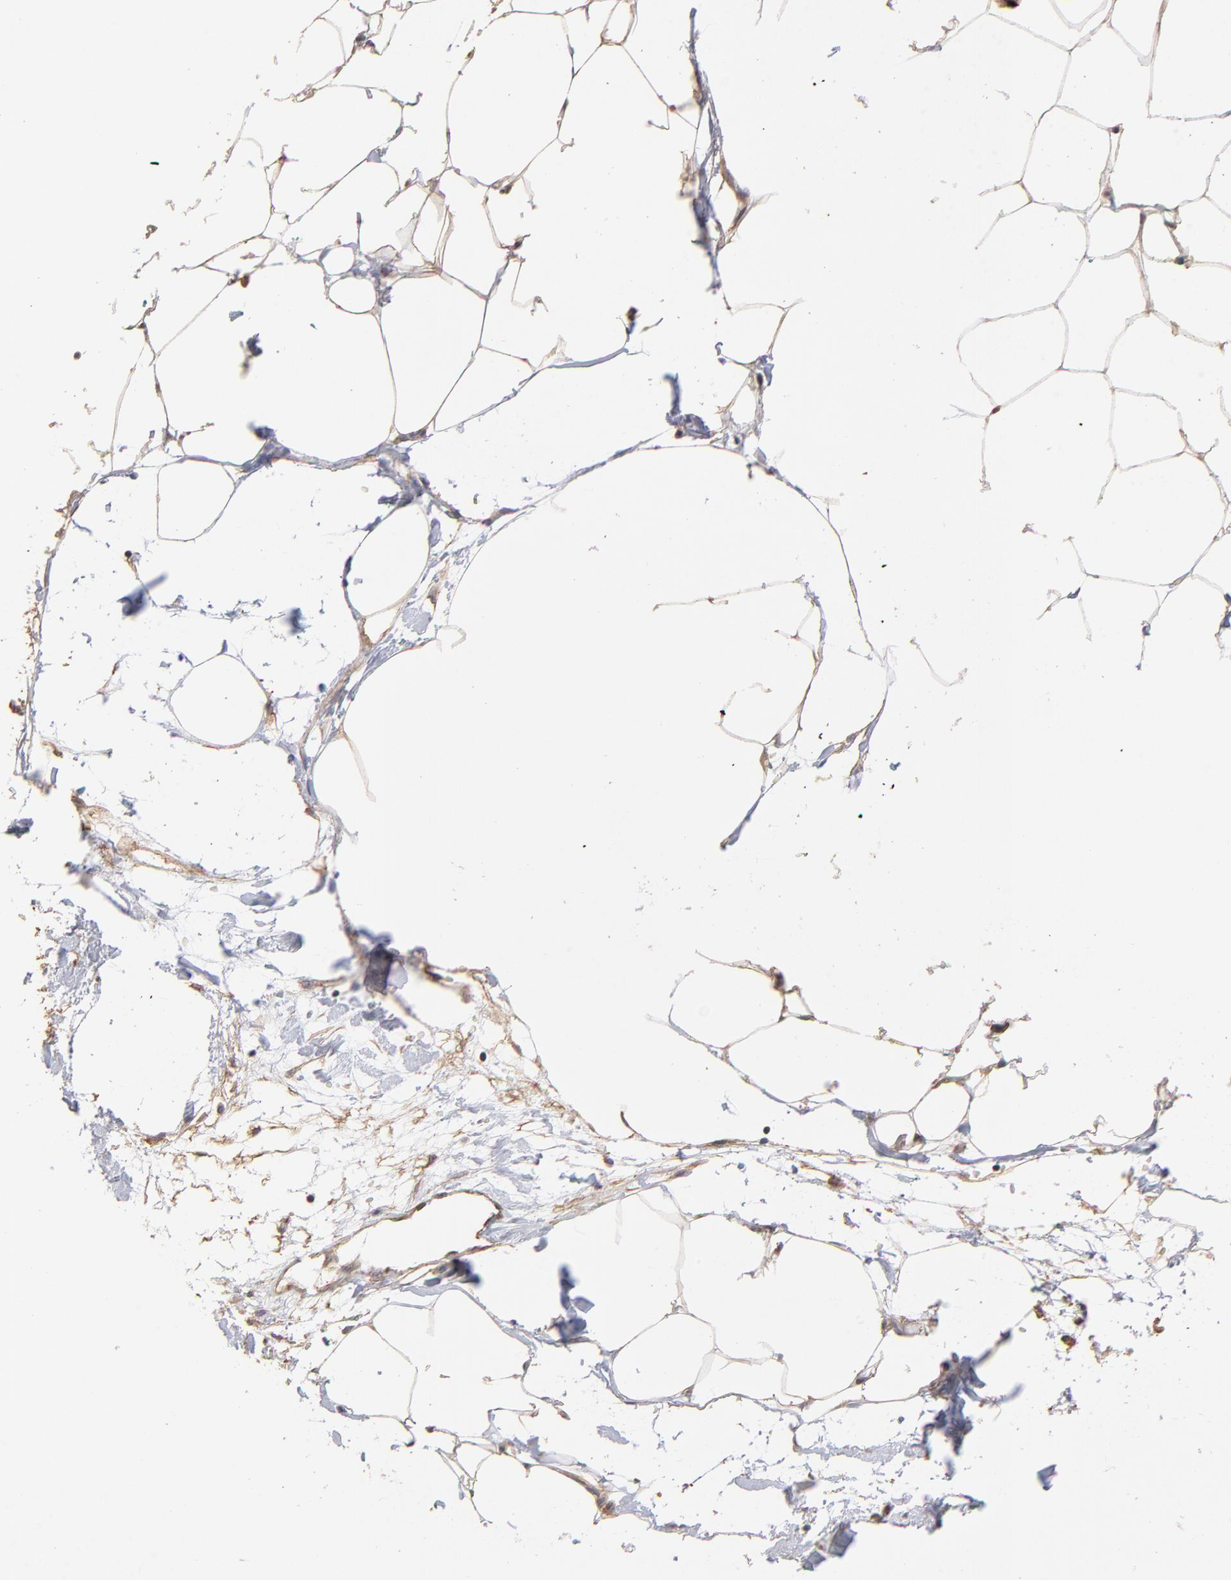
{"staining": {"intensity": "weak", "quantity": ">75%", "location": "cytoplasmic/membranous"}, "tissue": "adipose tissue", "cell_type": "Adipocytes", "image_type": "normal", "snomed": [{"axis": "morphology", "description": "Normal tissue, NOS"}, {"axis": "morphology", "description": "Adenocarcinoma, NOS"}, {"axis": "topography", "description": "Colon"}, {"axis": "topography", "description": "Peripheral nerve tissue"}], "caption": "Adipose tissue stained with immunohistochemistry (IHC) shows weak cytoplasmic/membranous staining in approximately >75% of adipocytes. (DAB = brown stain, brightfield microscopy at high magnification).", "gene": "STAP2", "patient": {"sex": "male", "age": 14}}